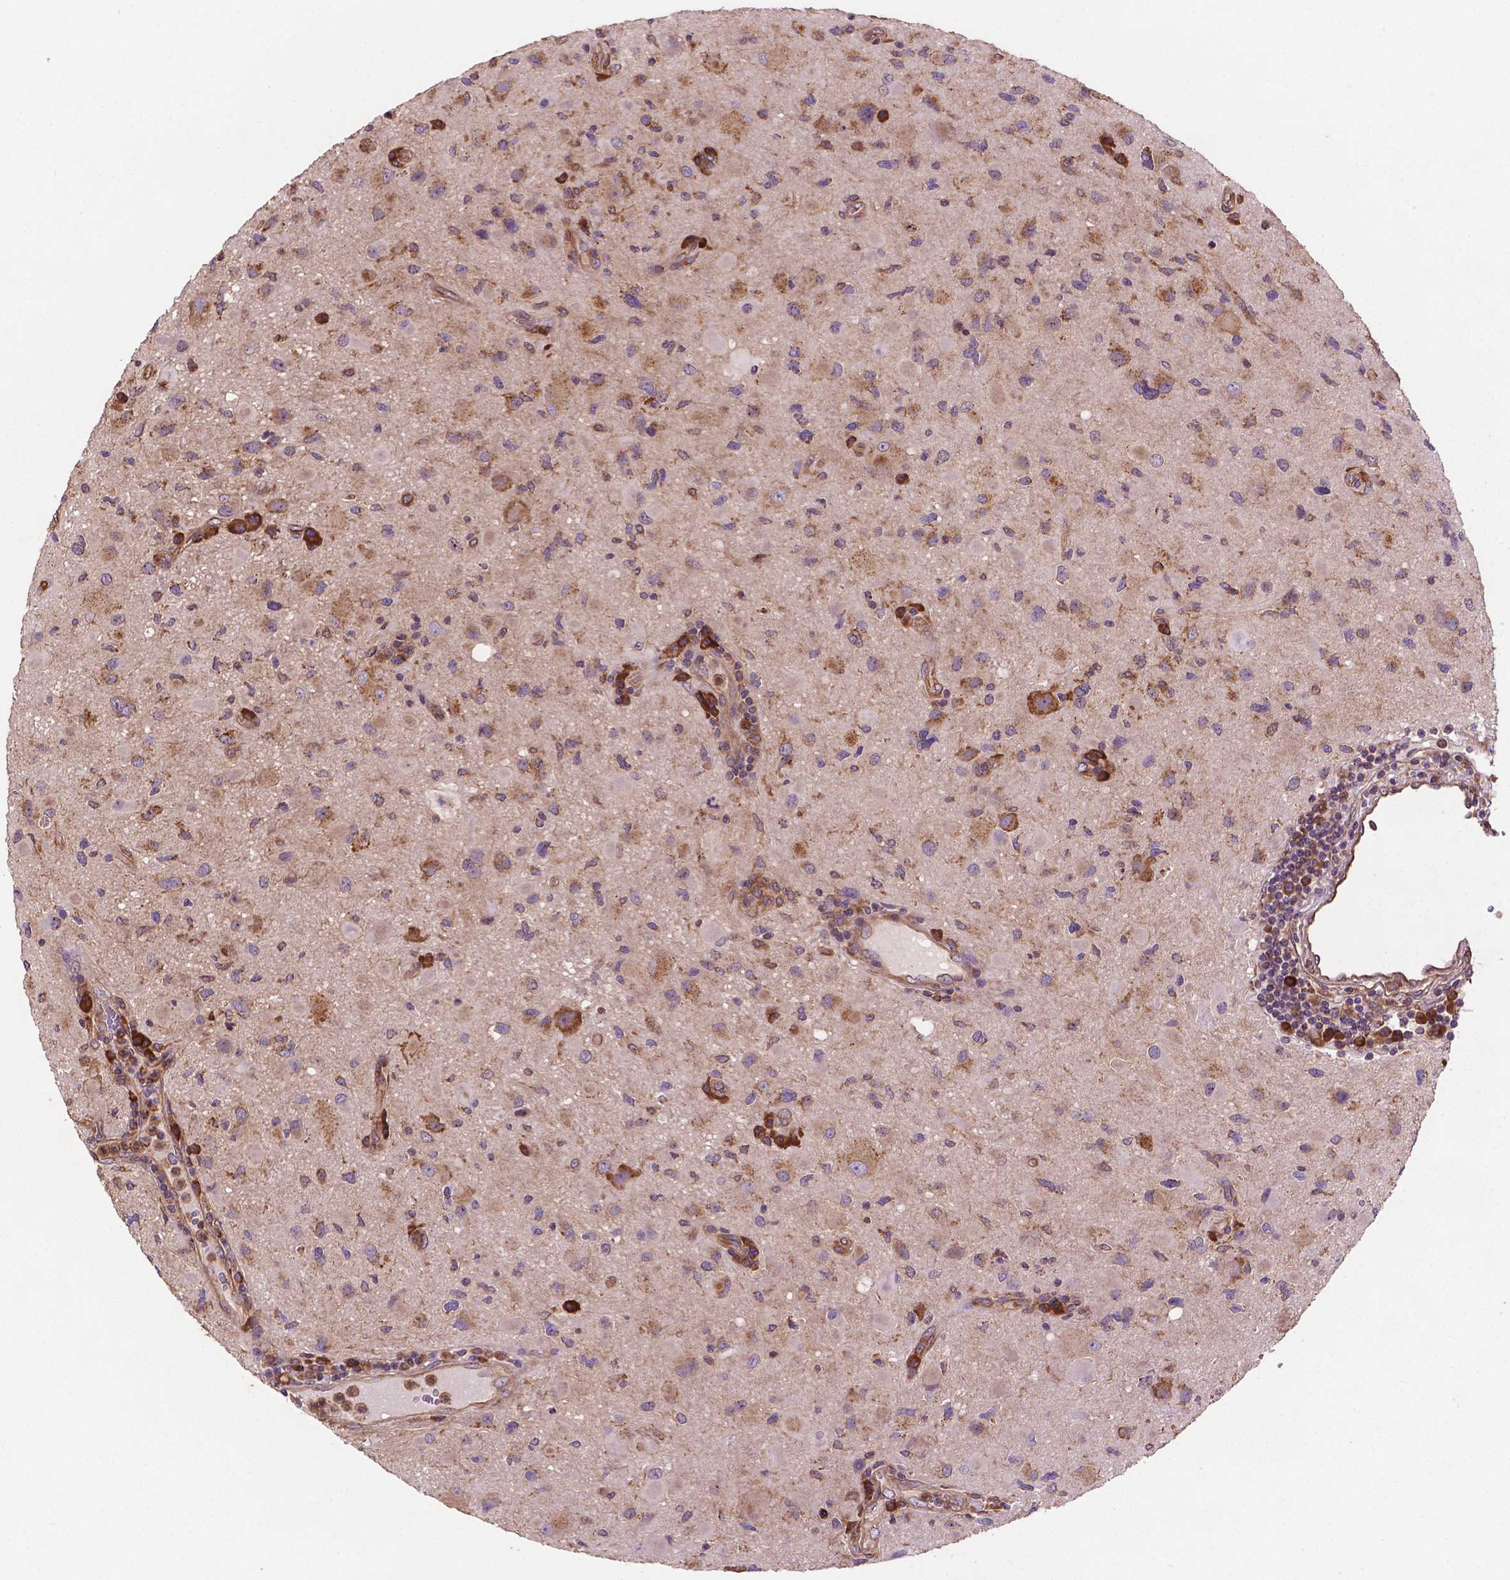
{"staining": {"intensity": "weak", "quantity": "25%-75%", "location": "cytoplasmic/membranous"}, "tissue": "glioma", "cell_type": "Tumor cells", "image_type": "cancer", "snomed": [{"axis": "morphology", "description": "Glioma, malignant, Low grade"}, {"axis": "topography", "description": "Brain"}], "caption": "Glioma stained for a protein (brown) displays weak cytoplasmic/membranous positive expression in approximately 25%-75% of tumor cells.", "gene": "CCDC71L", "patient": {"sex": "female", "age": 32}}